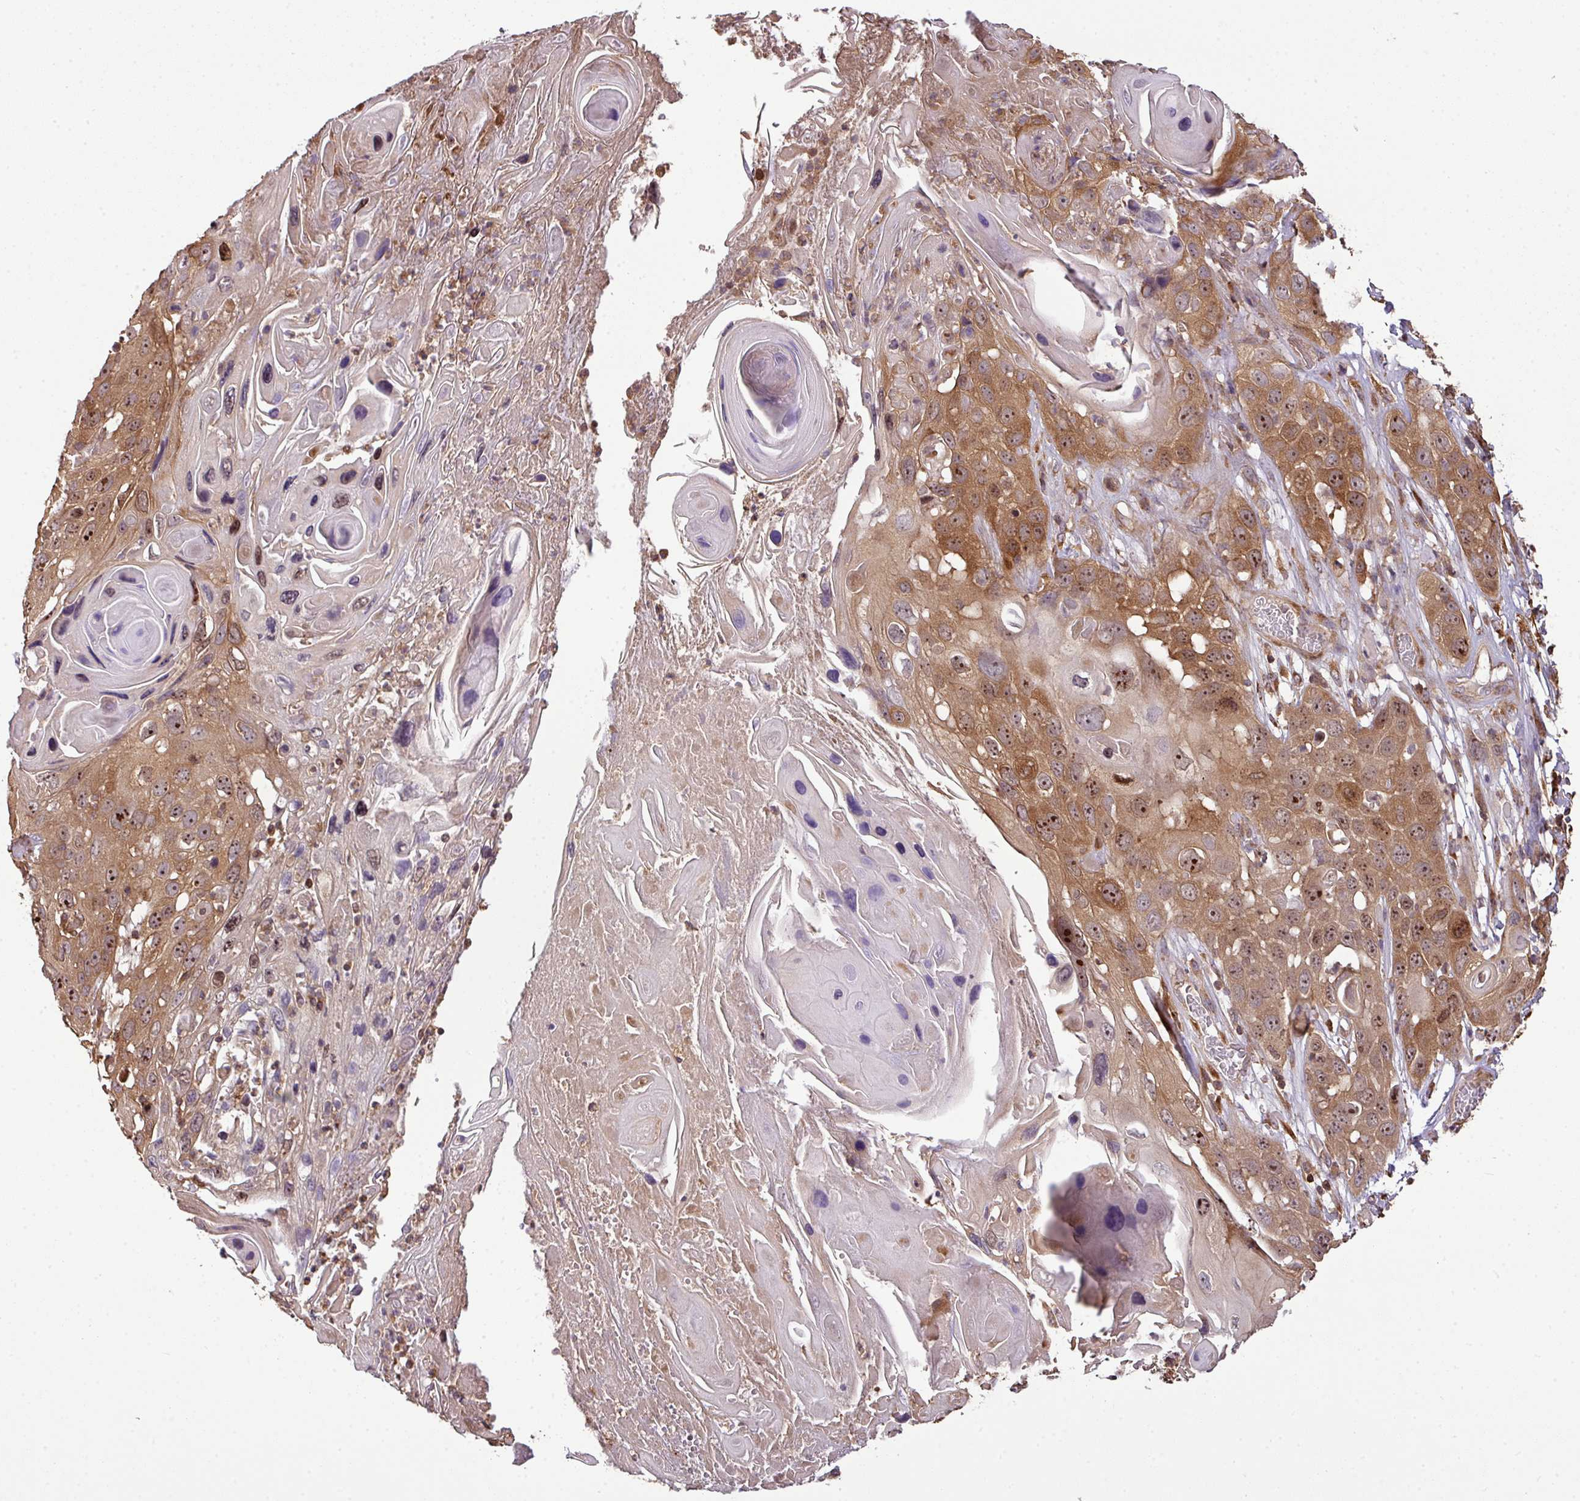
{"staining": {"intensity": "moderate", "quantity": ">75%", "location": "cytoplasmic/membranous,nuclear"}, "tissue": "skin cancer", "cell_type": "Tumor cells", "image_type": "cancer", "snomed": [{"axis": "morphology", "description": "Squamous cell carcinoma, NOS"}, {"axis": "topography", "description": "Skin"}], "caption": "Skin cancer (squamous cell carcinoma) tissue demonstrates moderate cytoplasmic/membranous and nuclear positivity in approximately >75% of tumor cells", "gene": "VENTX", "patient": {"sex": "male", "age": 55}}